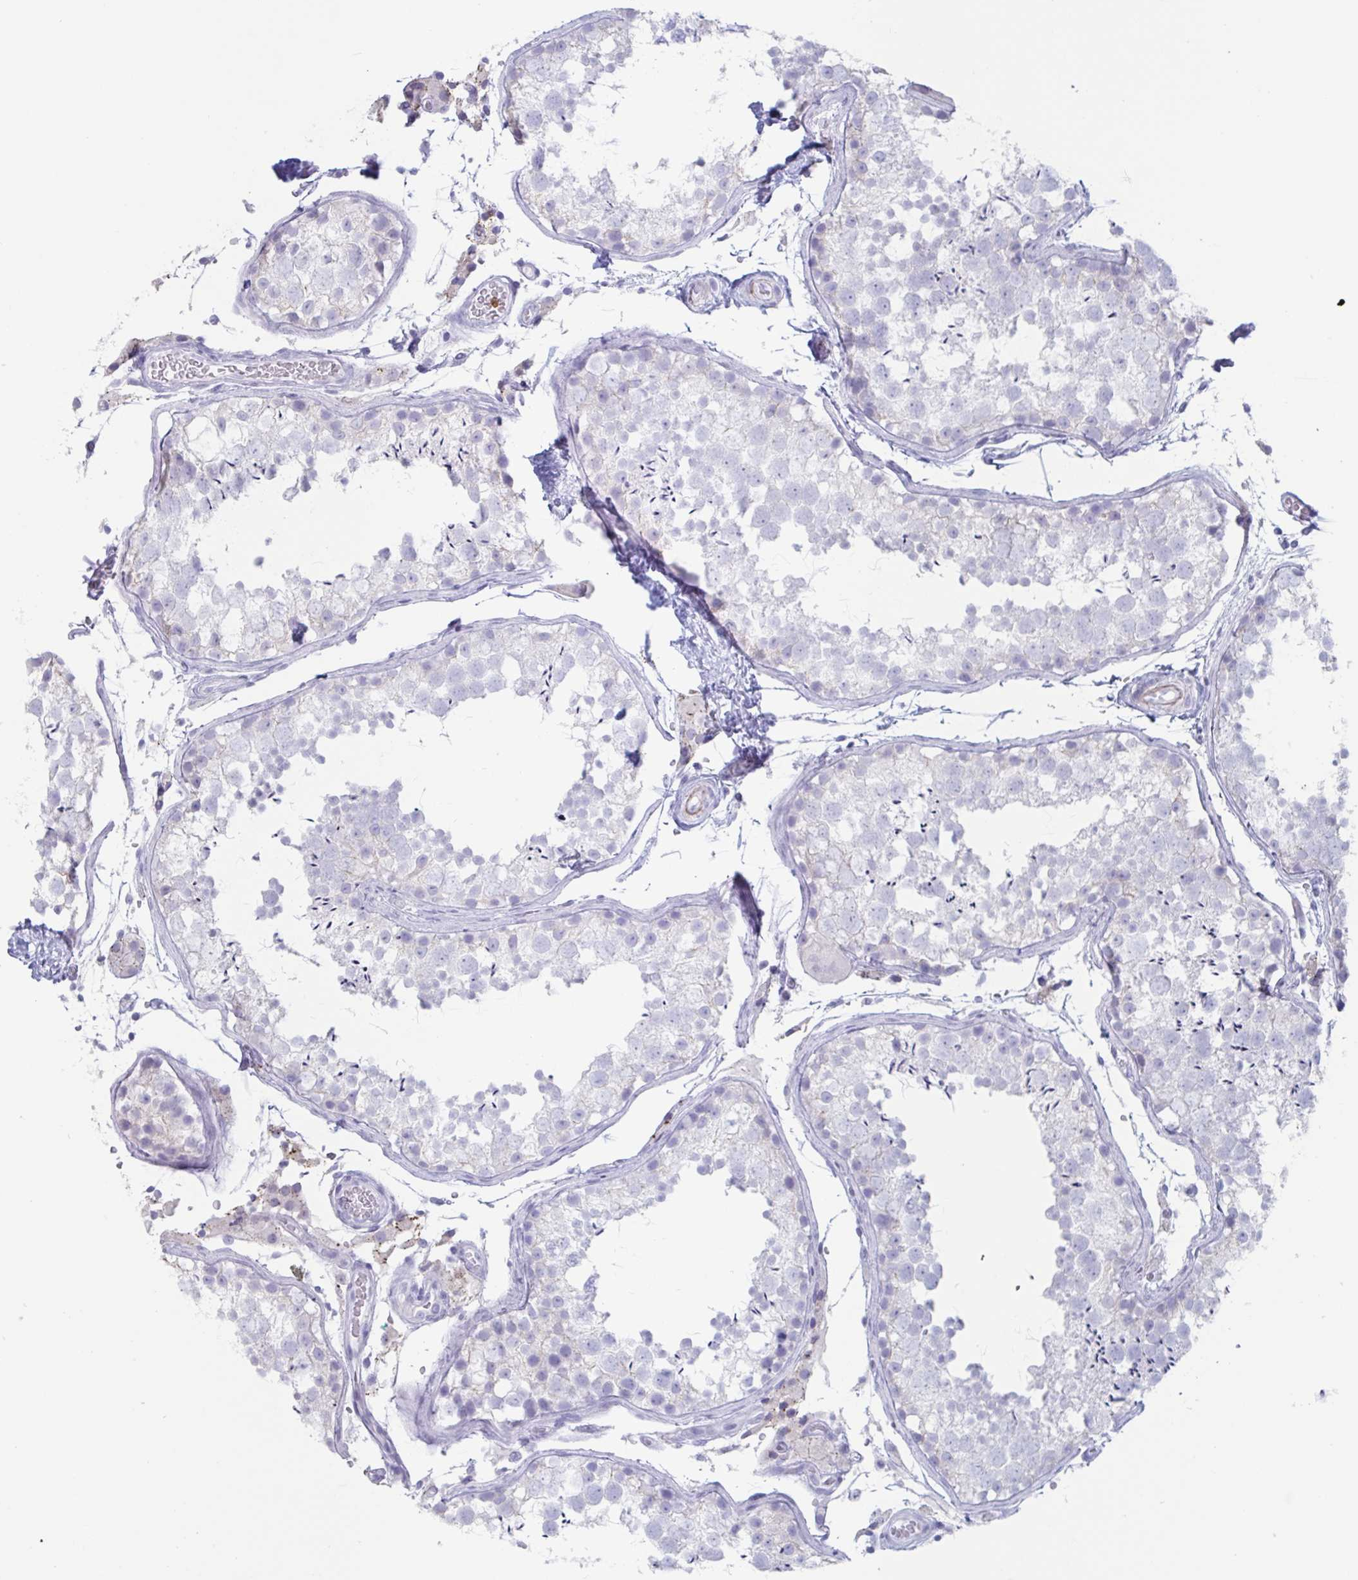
{"staining": {"intensity": "negative", "quantity": "none", "location": "none"}, "tissue": "testis", "cell_type": "Cells in seminiferous ducts", "image_type": "normal", "snomed": [{"axis": "morphology", "description": "Normal tissue, NOS"}, {"axis": "topography", "description": "Testis"}], "caption": "A photomicrograph of human testis is negative for staining in cells in seminiferous ducts.", "gene": "CYP4F11", "patient": {"sex": "male", "age": 29}}